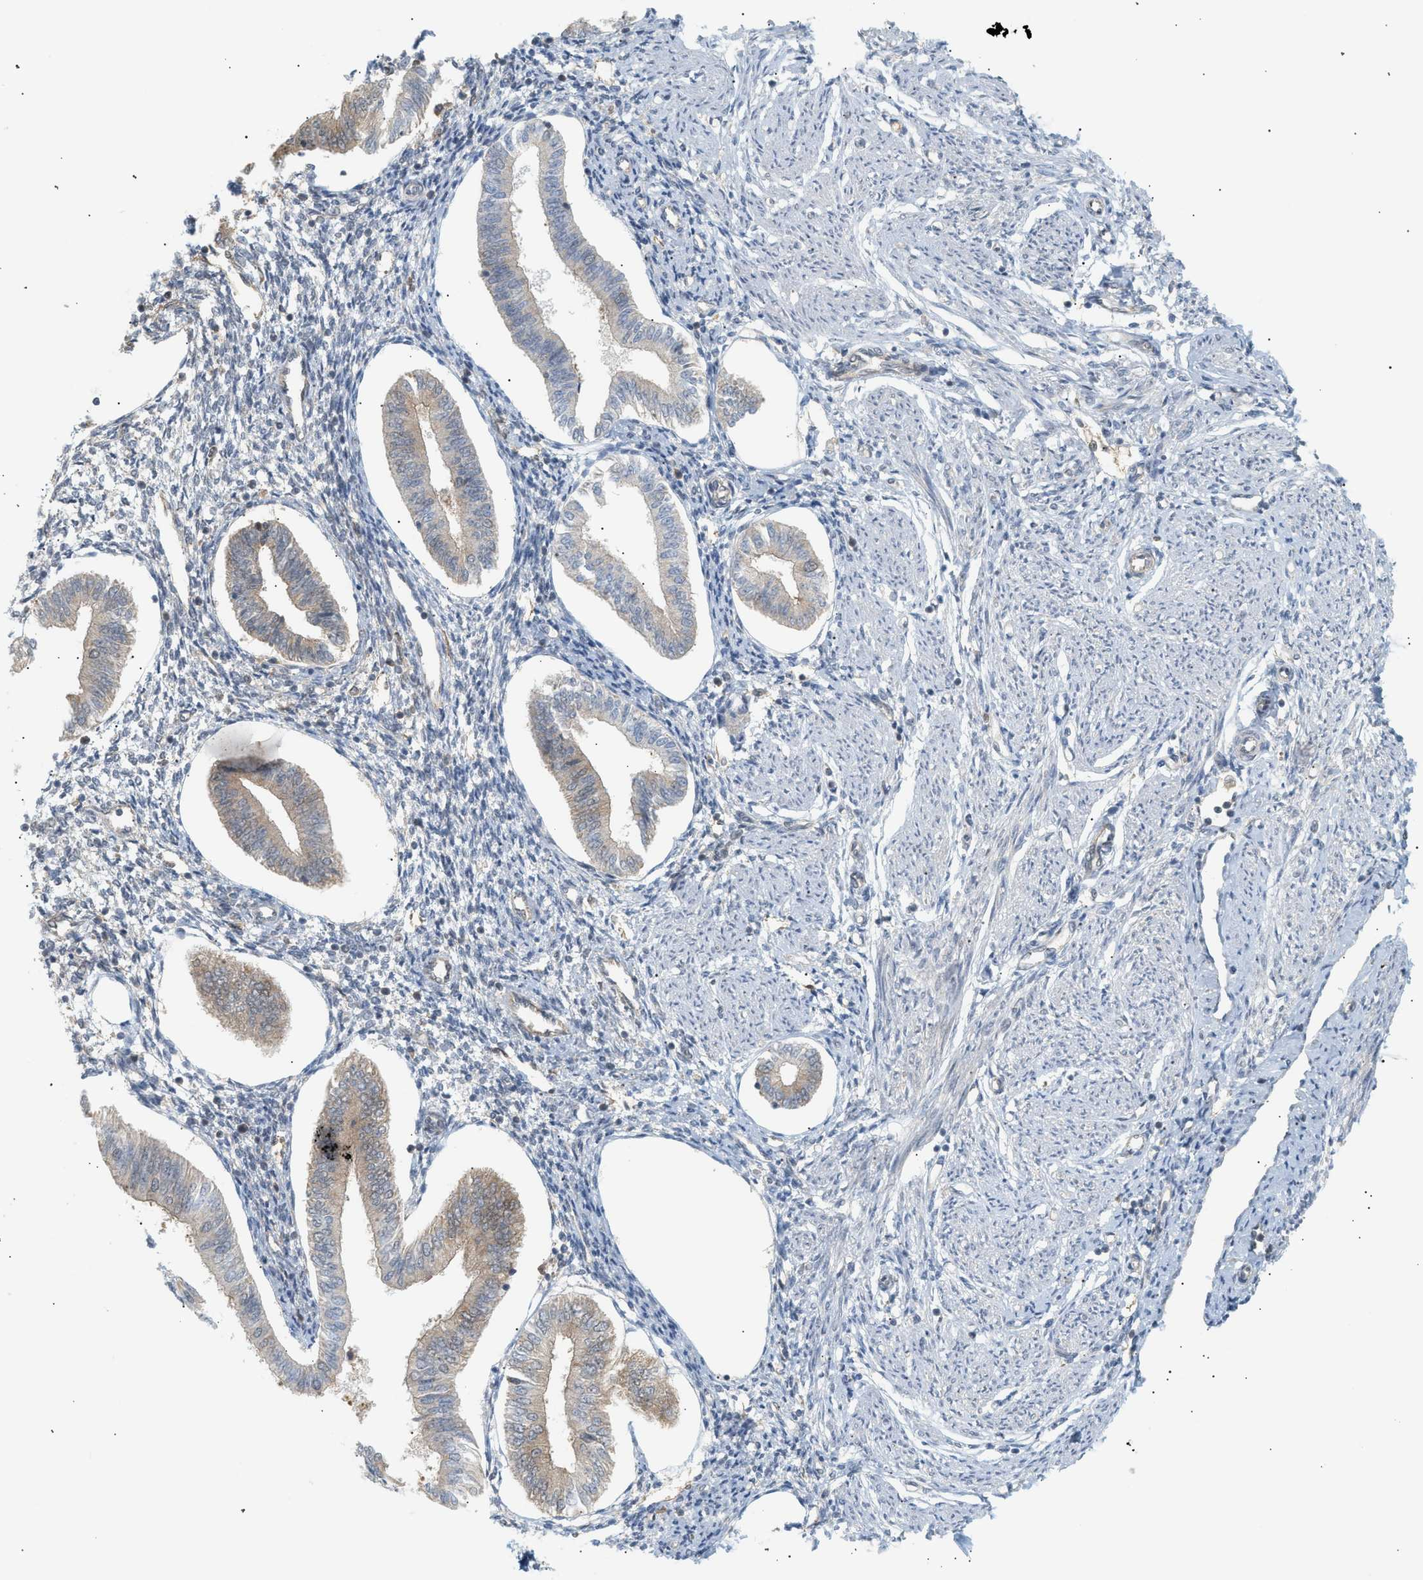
{"staining": {"intensity": "moderate", "quantity": "25%-75%", "location": "cytoplasmic/membranous"}, "tissue": "endometrium", "cell_type": "Cells in endometrial stroma", "image_type": "normal", "snomed": [{"axis": "morphology", "description": "Normal tissue, NOS"}, {"axis": "topography", "description": "Endometrium"}], "caption": "IHC of benign endometrium reveals medium levels of moderate cytoplasmic/membranous staining in about 25%-75% of cells in endometrial stroma.", "gene": "SHC1", "patient": {"sex": "female", "age": 50}}